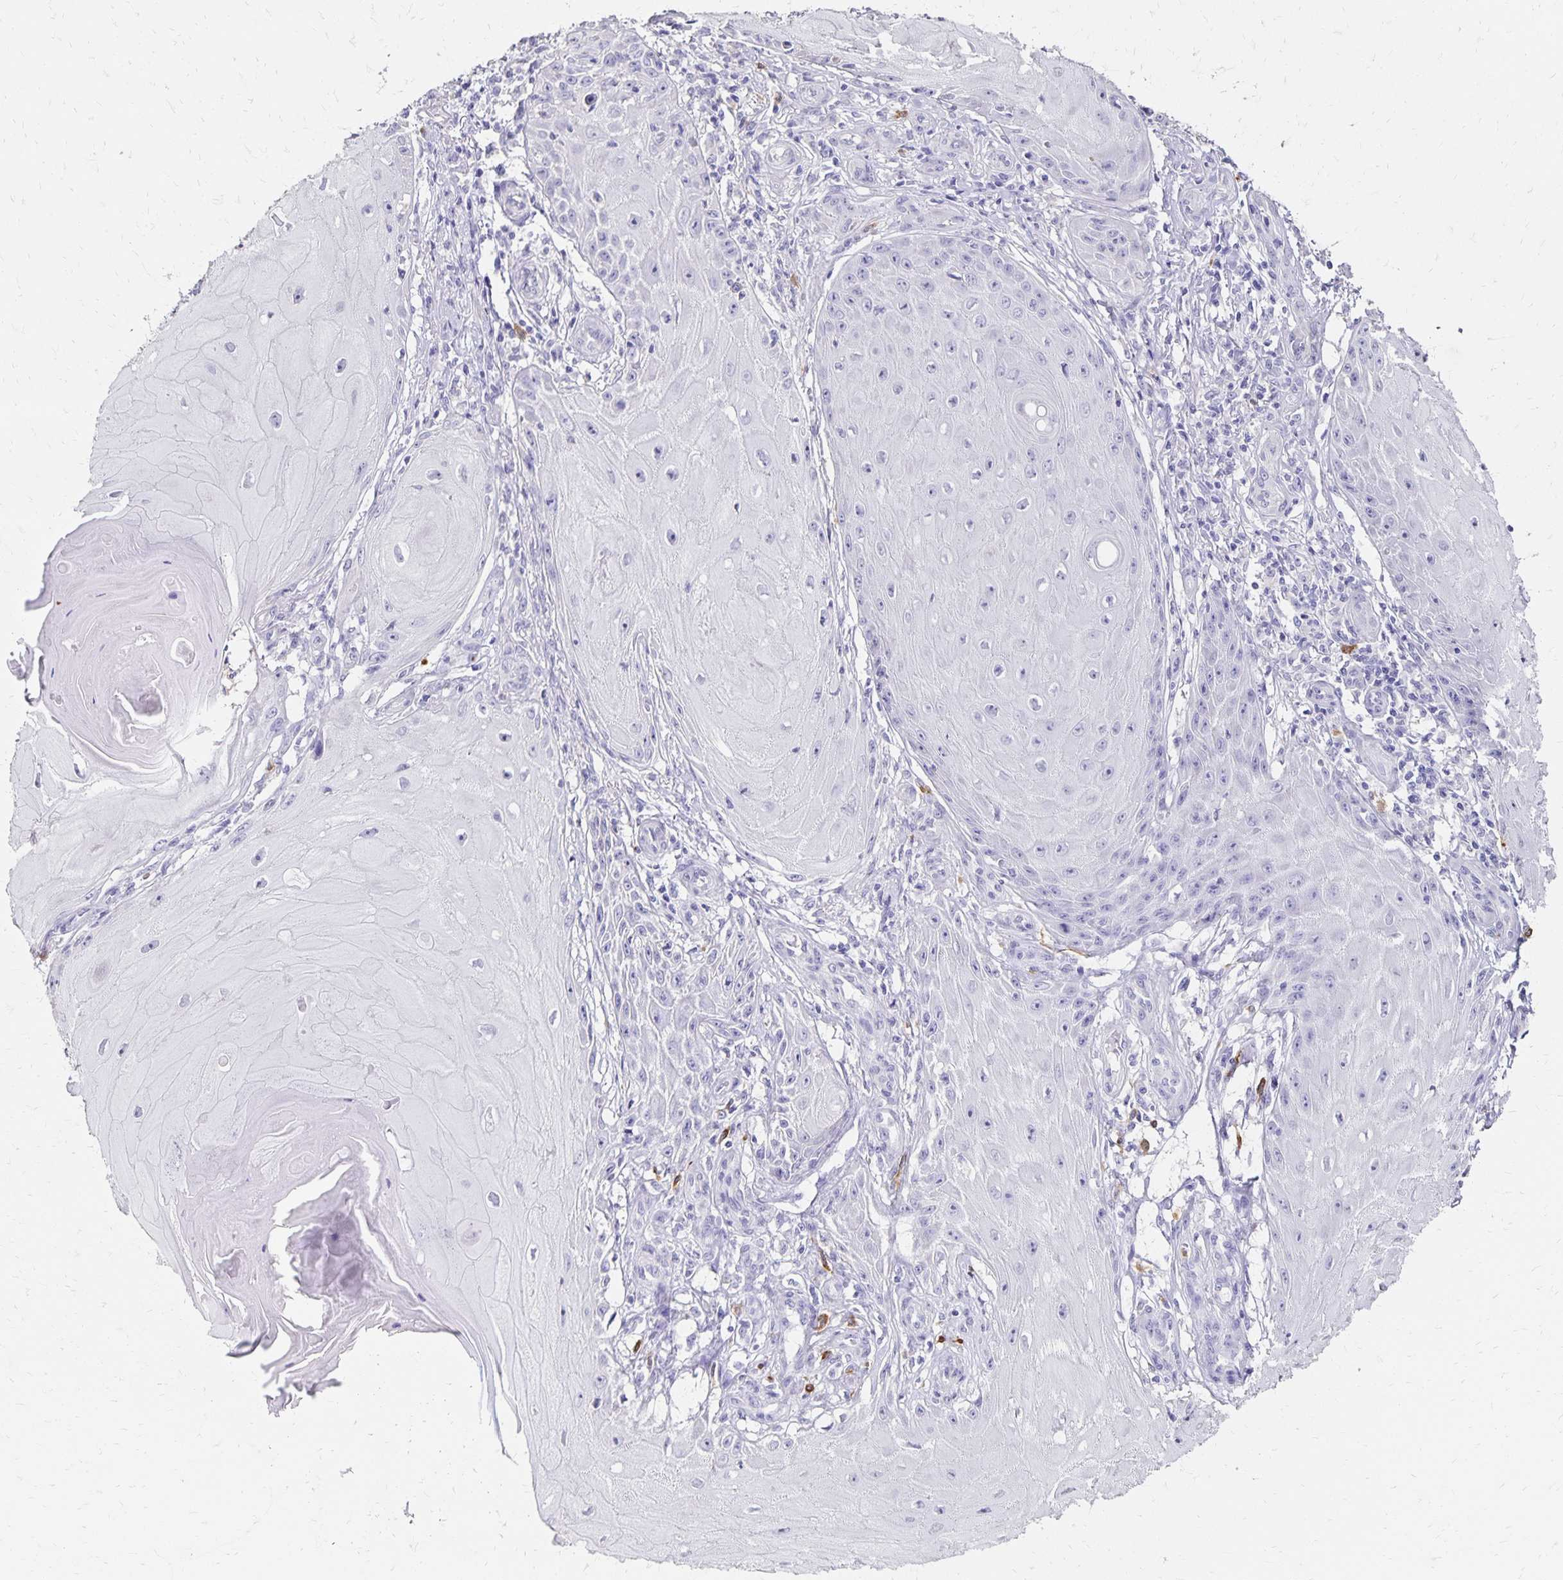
{"staining": {"intensity": "negative", "quantity": "none", "location": "none"}, "tissue": "skin cancer", "cell_type": "Tumor cells", "image_type": "cancer", "snomed": [{"axis": "morphology", "description": "Squamous cell carcinoma, NOS"}, {"axis": "topography", "description": "Skin"}], "caption": "Skin cancer was stained to show a protein in brown. There is no significant positivity in tumor cells.", "gene": "DYNLT4", "patient": {"sex": "female", "age": 77}}